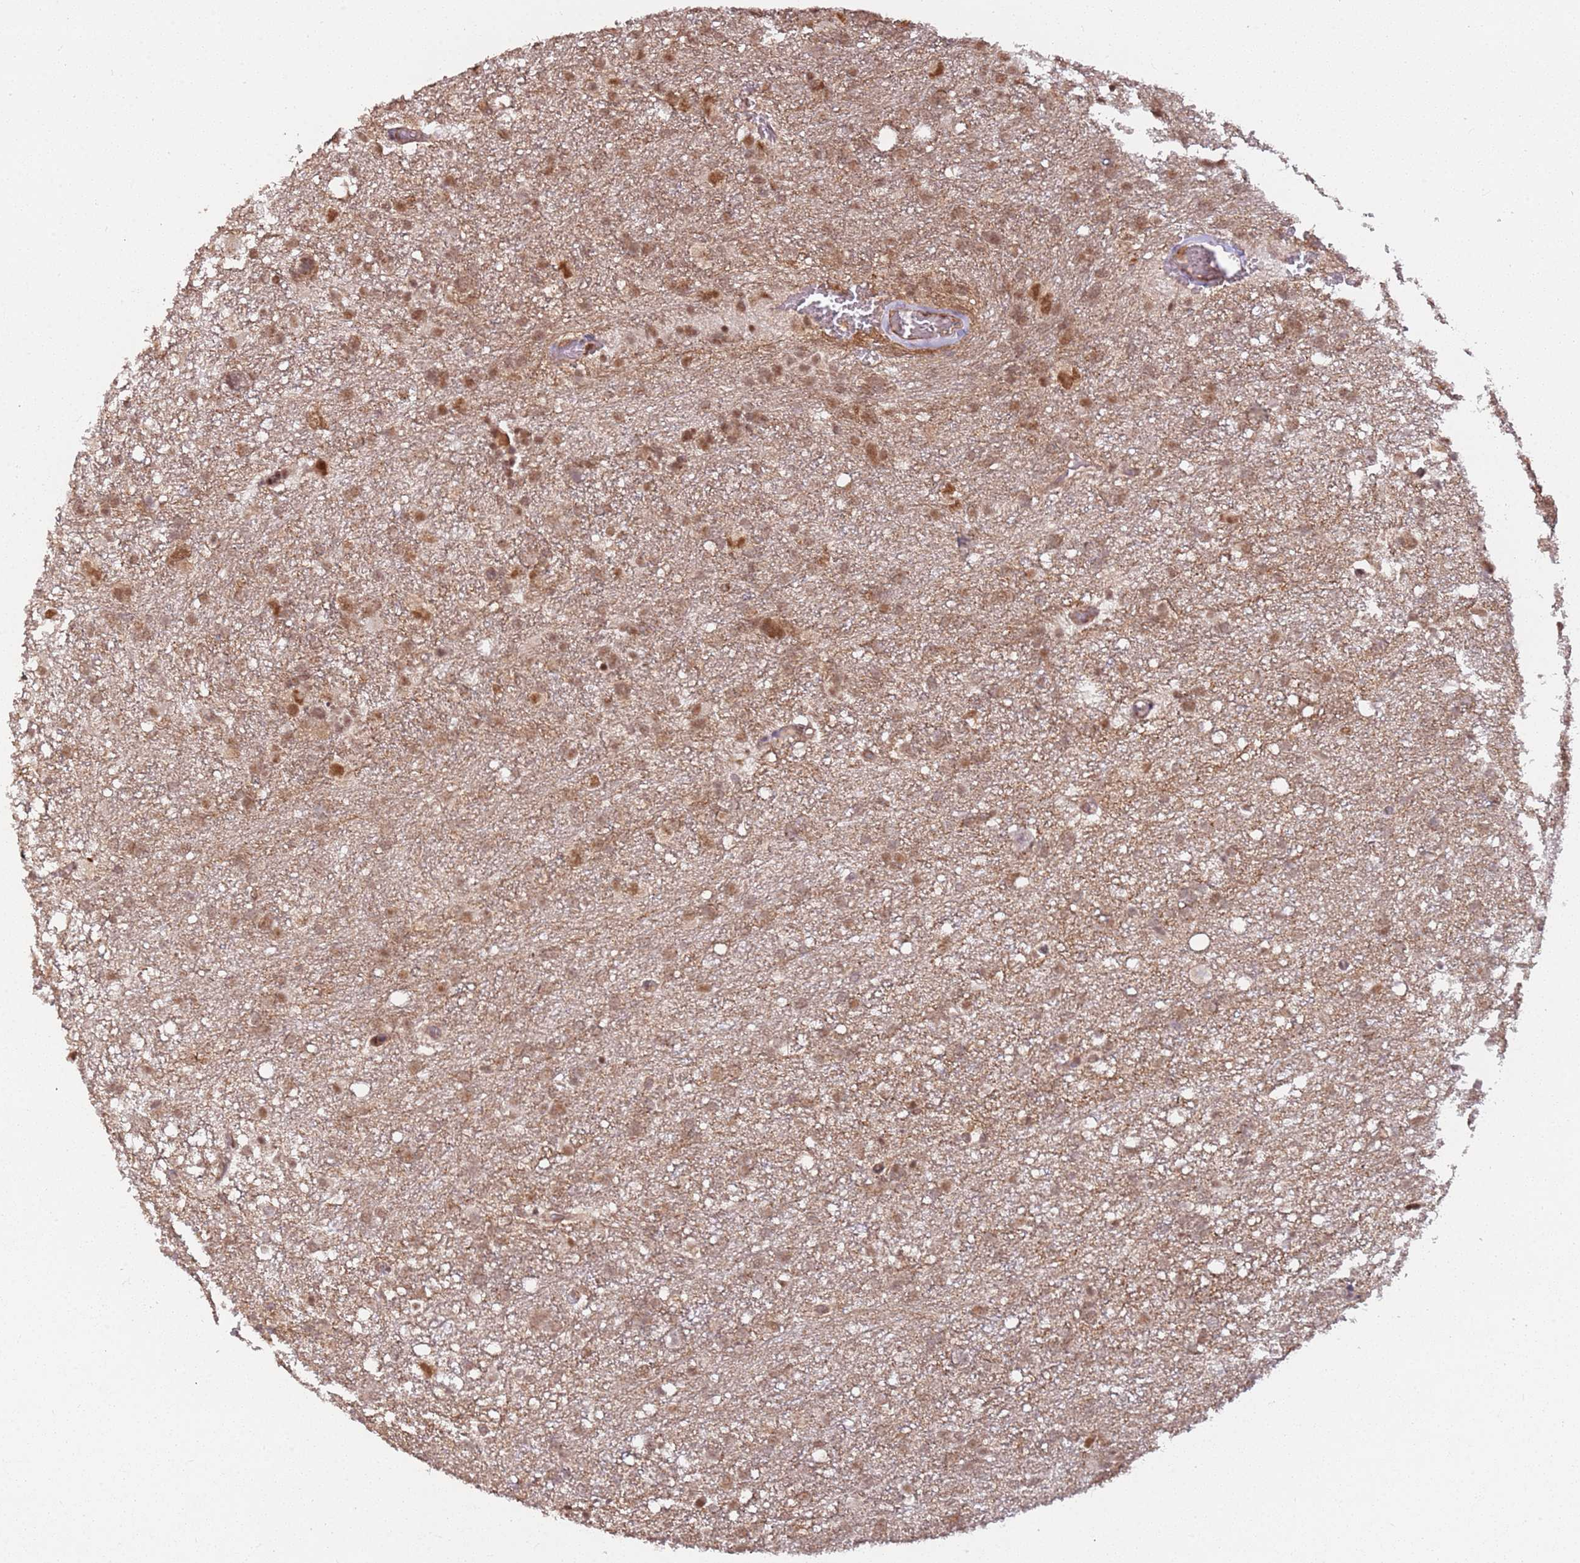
{"staining": {"intensity": "moderate", "quantity": ">75%", "location": "nuclear"}, "tissue": "glioma", "cell_type": "Tumor cells", "image_type": "cancer", "snomed": [{"axis": "morphology", "description": "Glioma, malignant, High grade"}, {"axis": "topography", "description": "Brain"}], "caption": "Immunohistochemistry (IHC) micrograph of human glioma stained for a protein (brown), which reveals medium levels of moderate nuclear expression in approximately >75% of tumor cells.", "gene": "POLR3H", "patient": {"sex": "male", "age": 61}}